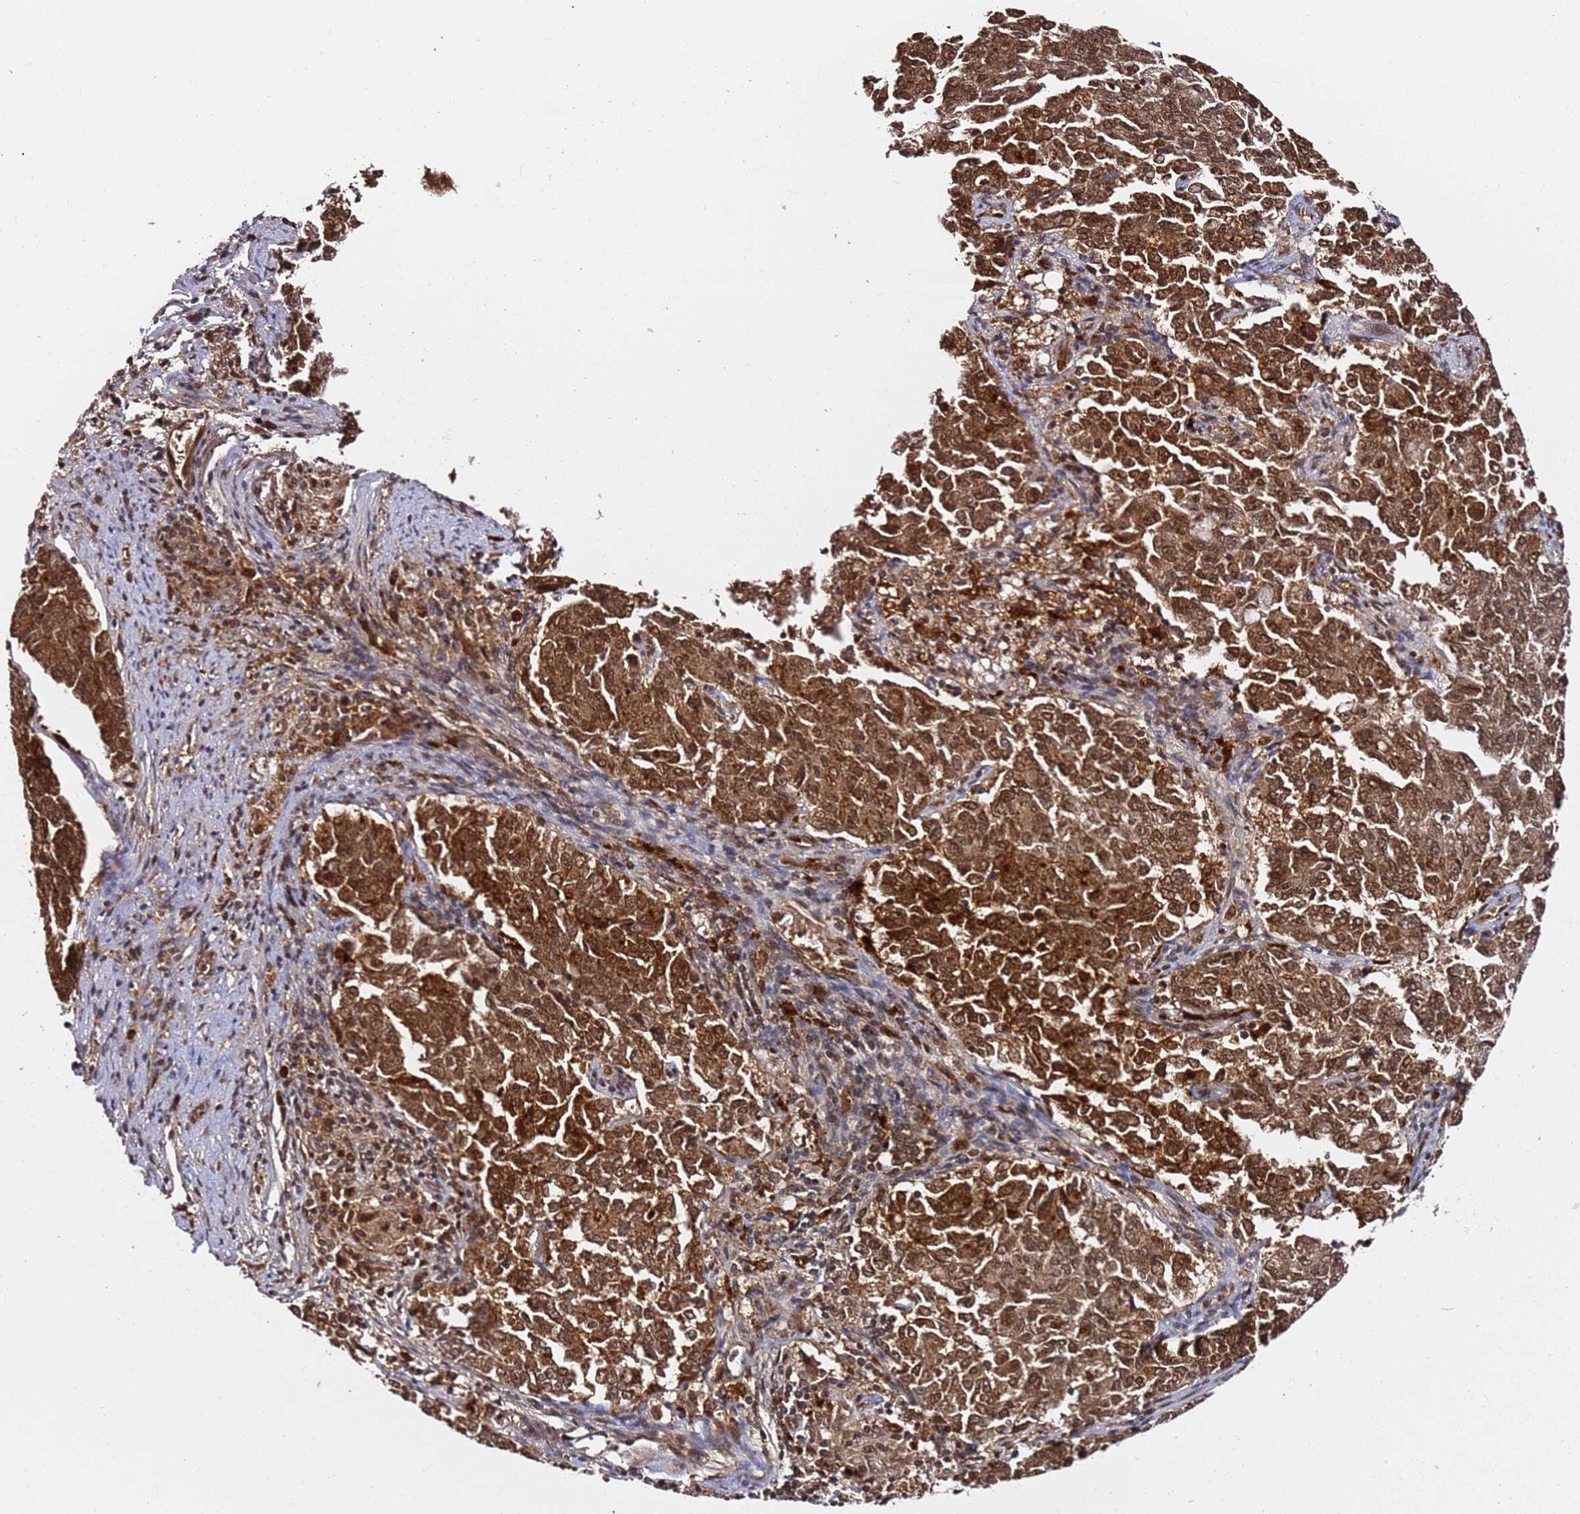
{"staining": {"intensity": "moderate", "quantity": ">75%", "location": "cytoplasmic/membranous,nuclear"}, "tissue": "endometrial cancer", "cell_type": "Tumor cells", "image_type": "cancer", "snomed": [{"axis": "morphology", "description": "Adenocarcinoma, NOS"}, {"axis": "topography", "description": "Endometrium"}], "caption": "IHC (DAB) staining of human adenocarcinoma (endometrial) shows moderate cytoplasmic/membranous and nuclear protein staining in approximately >75% of tumor cells.", "gene": "RGS18", "patient": {"sex": "female", "age": 80}}